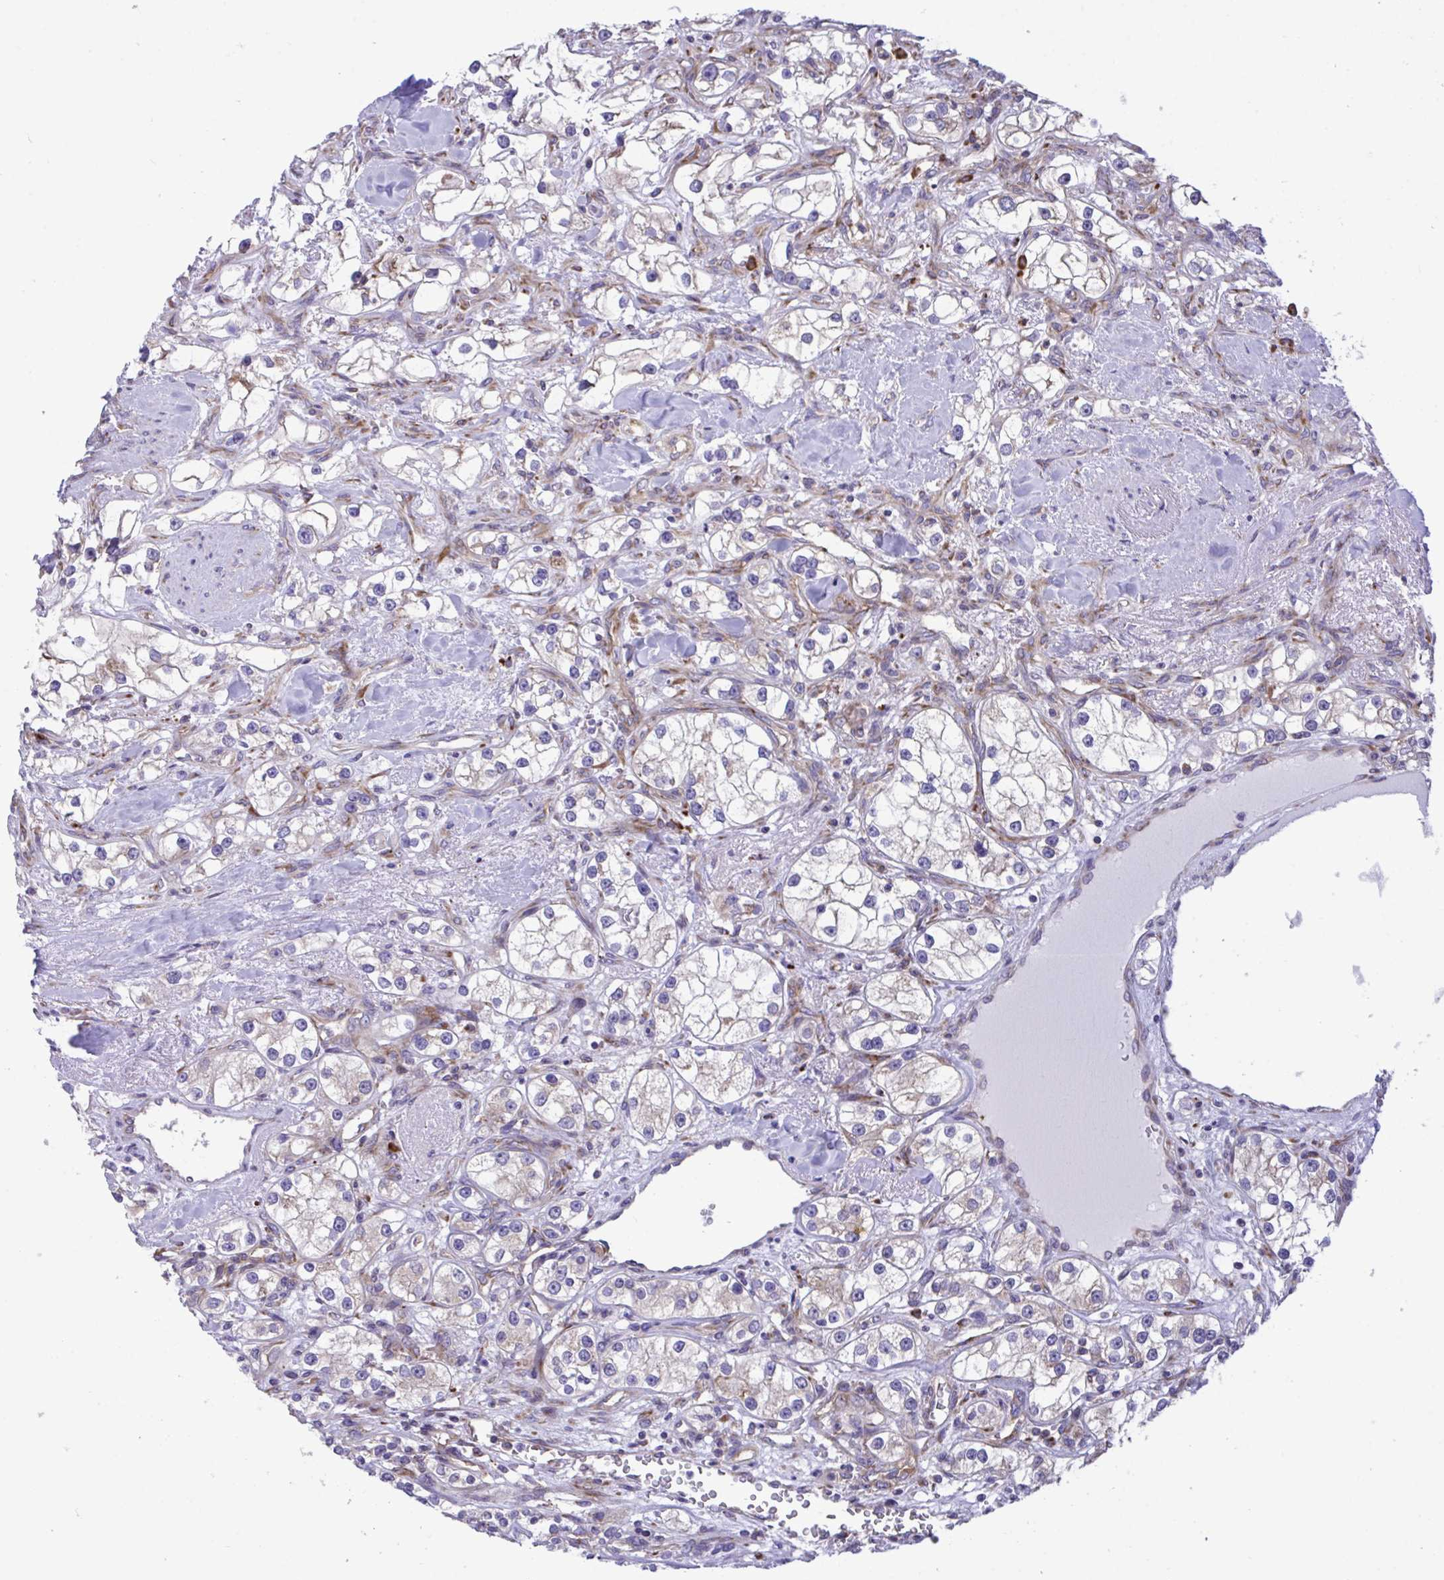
{"staining": {"intensity": "weak", "quantity": "<25%", "location": "cytoplasmic/membranous"}, "tissue": "renal cancer", "cell_type": "Tumor cells", "image_type": "cancer", "snomed": [{"axis": "morphology", "description": "Adenocarcinoma, NOS"}, {"axis": "topography", "description": "Kidney"}], "caption": "A high-resolution histopathology image shows IHC staining of renal adenocarcinoma, which demonstrates no significant staining in tumor cells.", "gene": "RPS15", "patient": {"sex": "male", "age": 77}}